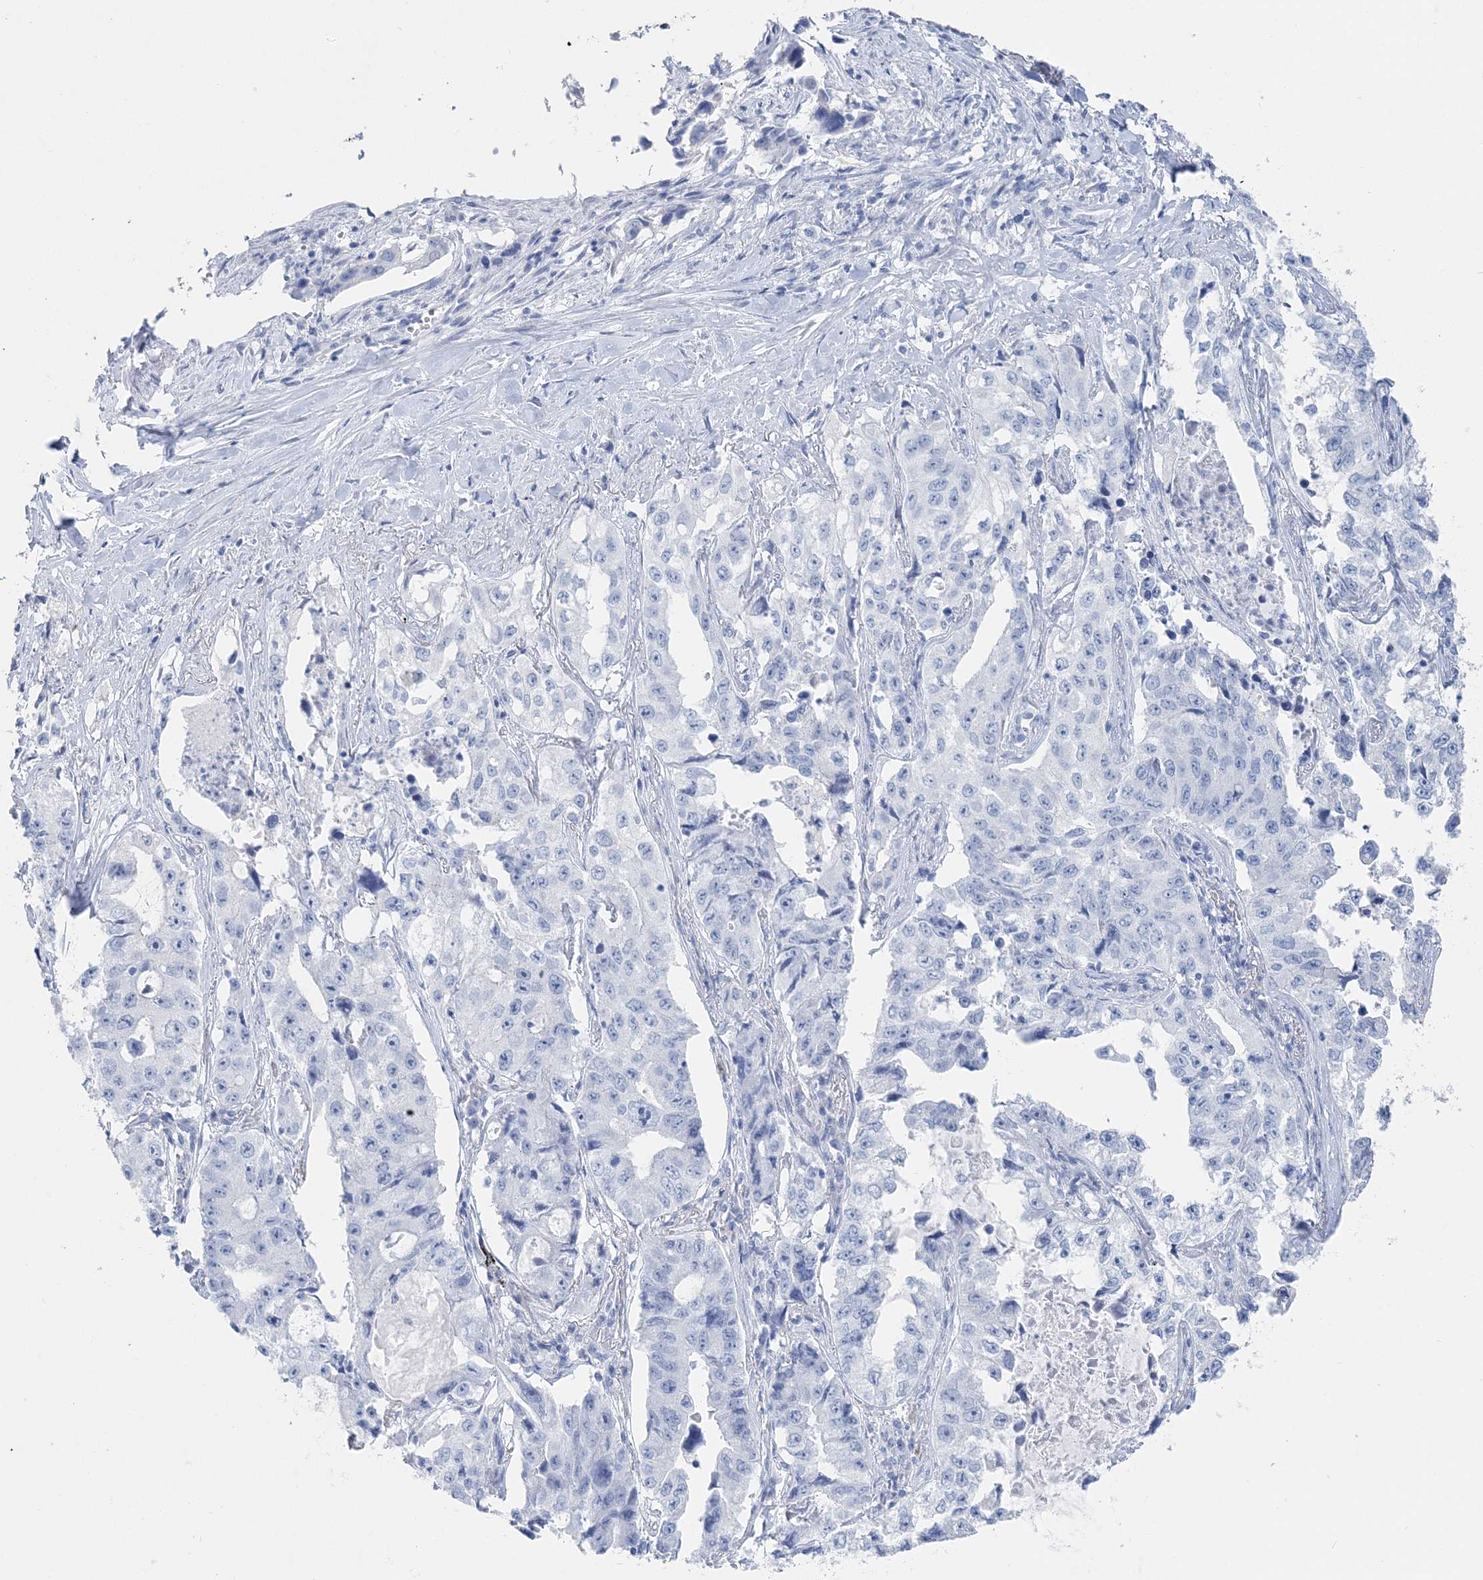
{"staining": {"intensity": "negative", "quantity": "none", "location": "none"}, "tissue": "lung cancer", "cell_type": "Tumor cells", "image_type": "cancer", "snomed": [{"axis": "morphology", "description": "Adenocarcinoma, NOS"}, {"axis": "topography", "description": "Lung"}], "caption": "Immunohistochemistry of human lung cancer shows no expression in tumor cells.", "gene": "TSPYL6", "patient": {"sex": "female", "age": 51}}